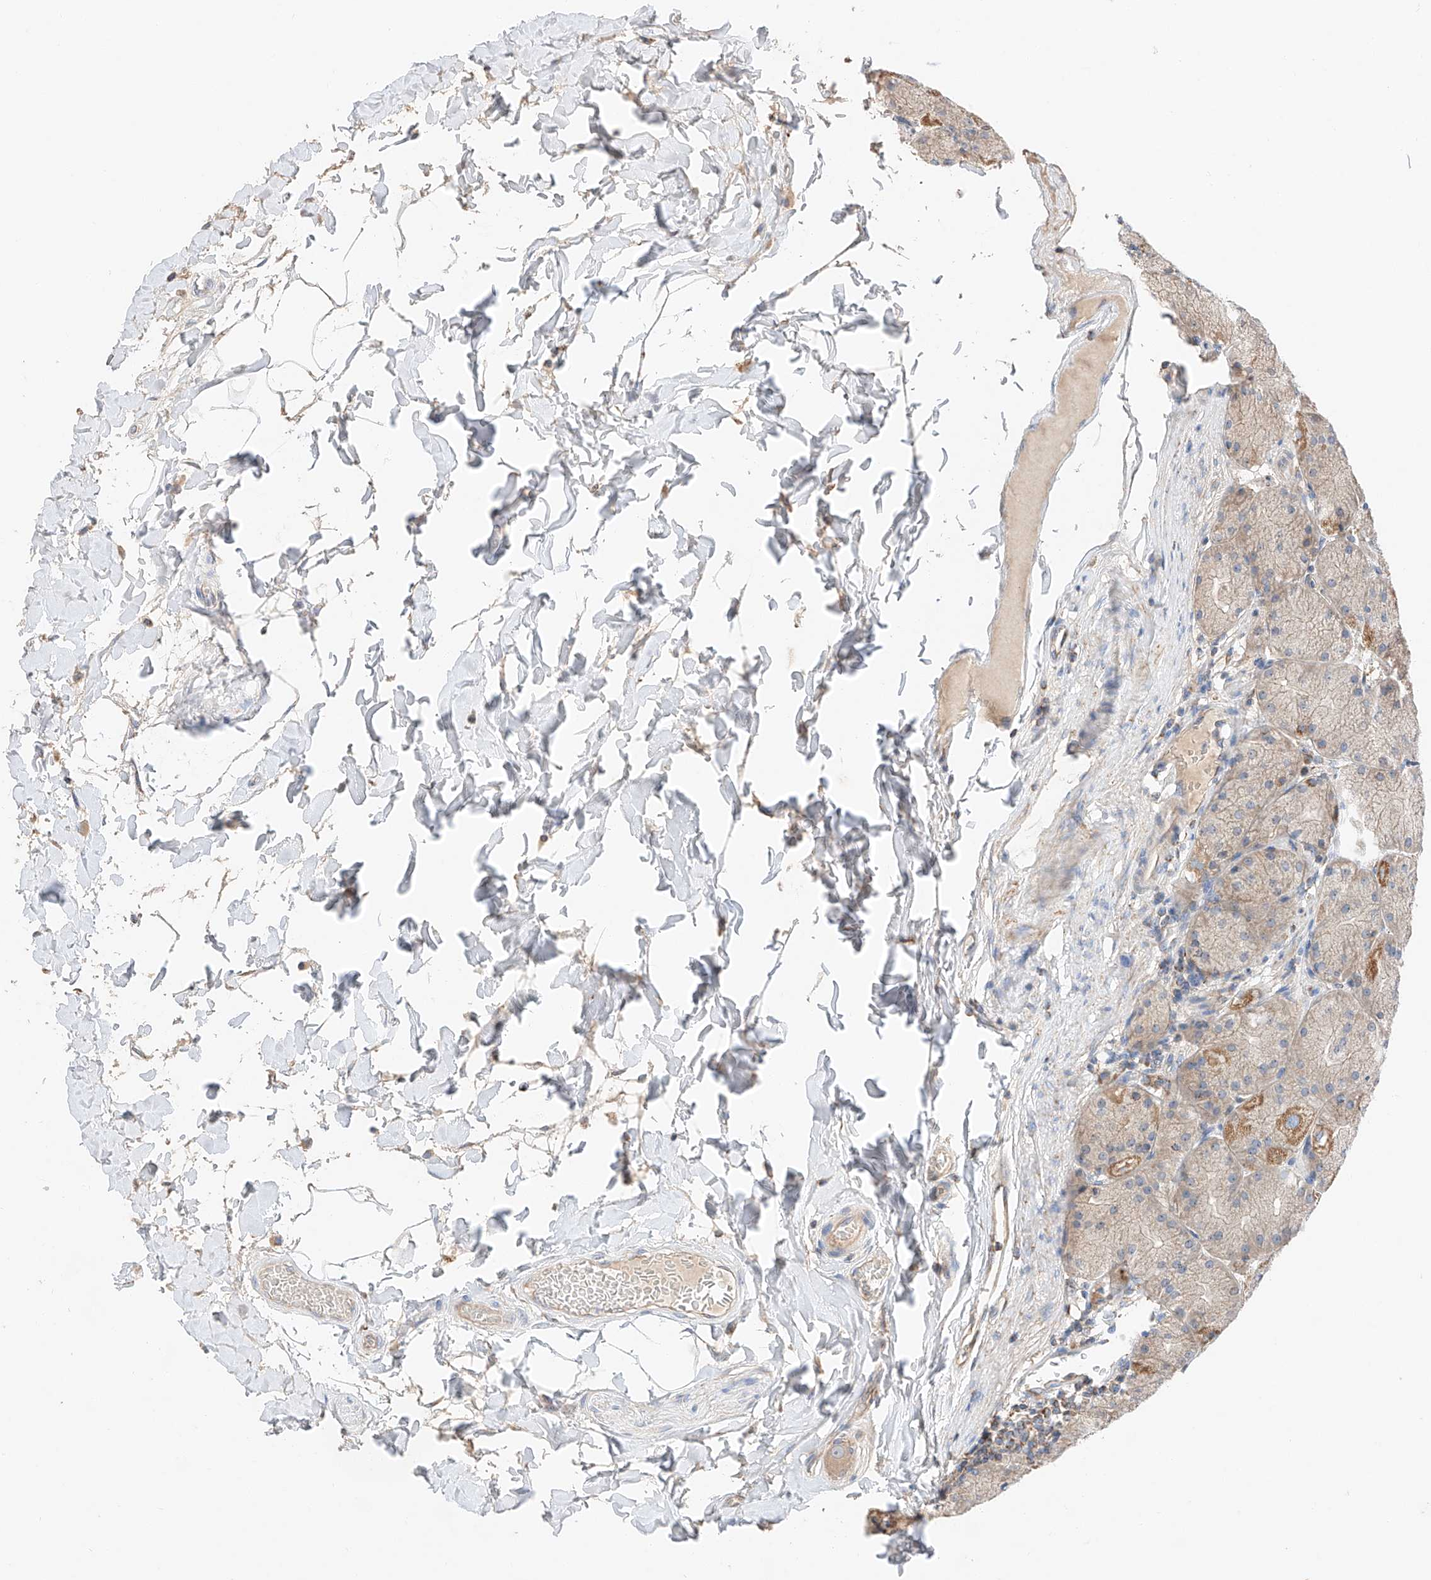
{"staining": {"intensity": "moderate", "quantity": "<25%", "location": "cytoplasmic/membranous"}, "tissue": "stomach", "cell_type": "Glandular cells", "image_type": "normal", "snomed": [{"axis": "morphology", "description": "Normal tissue, NOS"}, {"axis": "topography", "description": "Stomach, upper"}], "caption": "Immunohistochemistry (IHC) (DAB (3,3'-diaminobenzidine)) staining of benign human stomach demonstrates moderate cytoplasmic/membranous protein staining in approximately <25% of glandular cells. The protein is shown in brown color, while the nuclei are stained blue.", "gene": "RUSC1", "patient": {"sex": "female", "age": 56}}